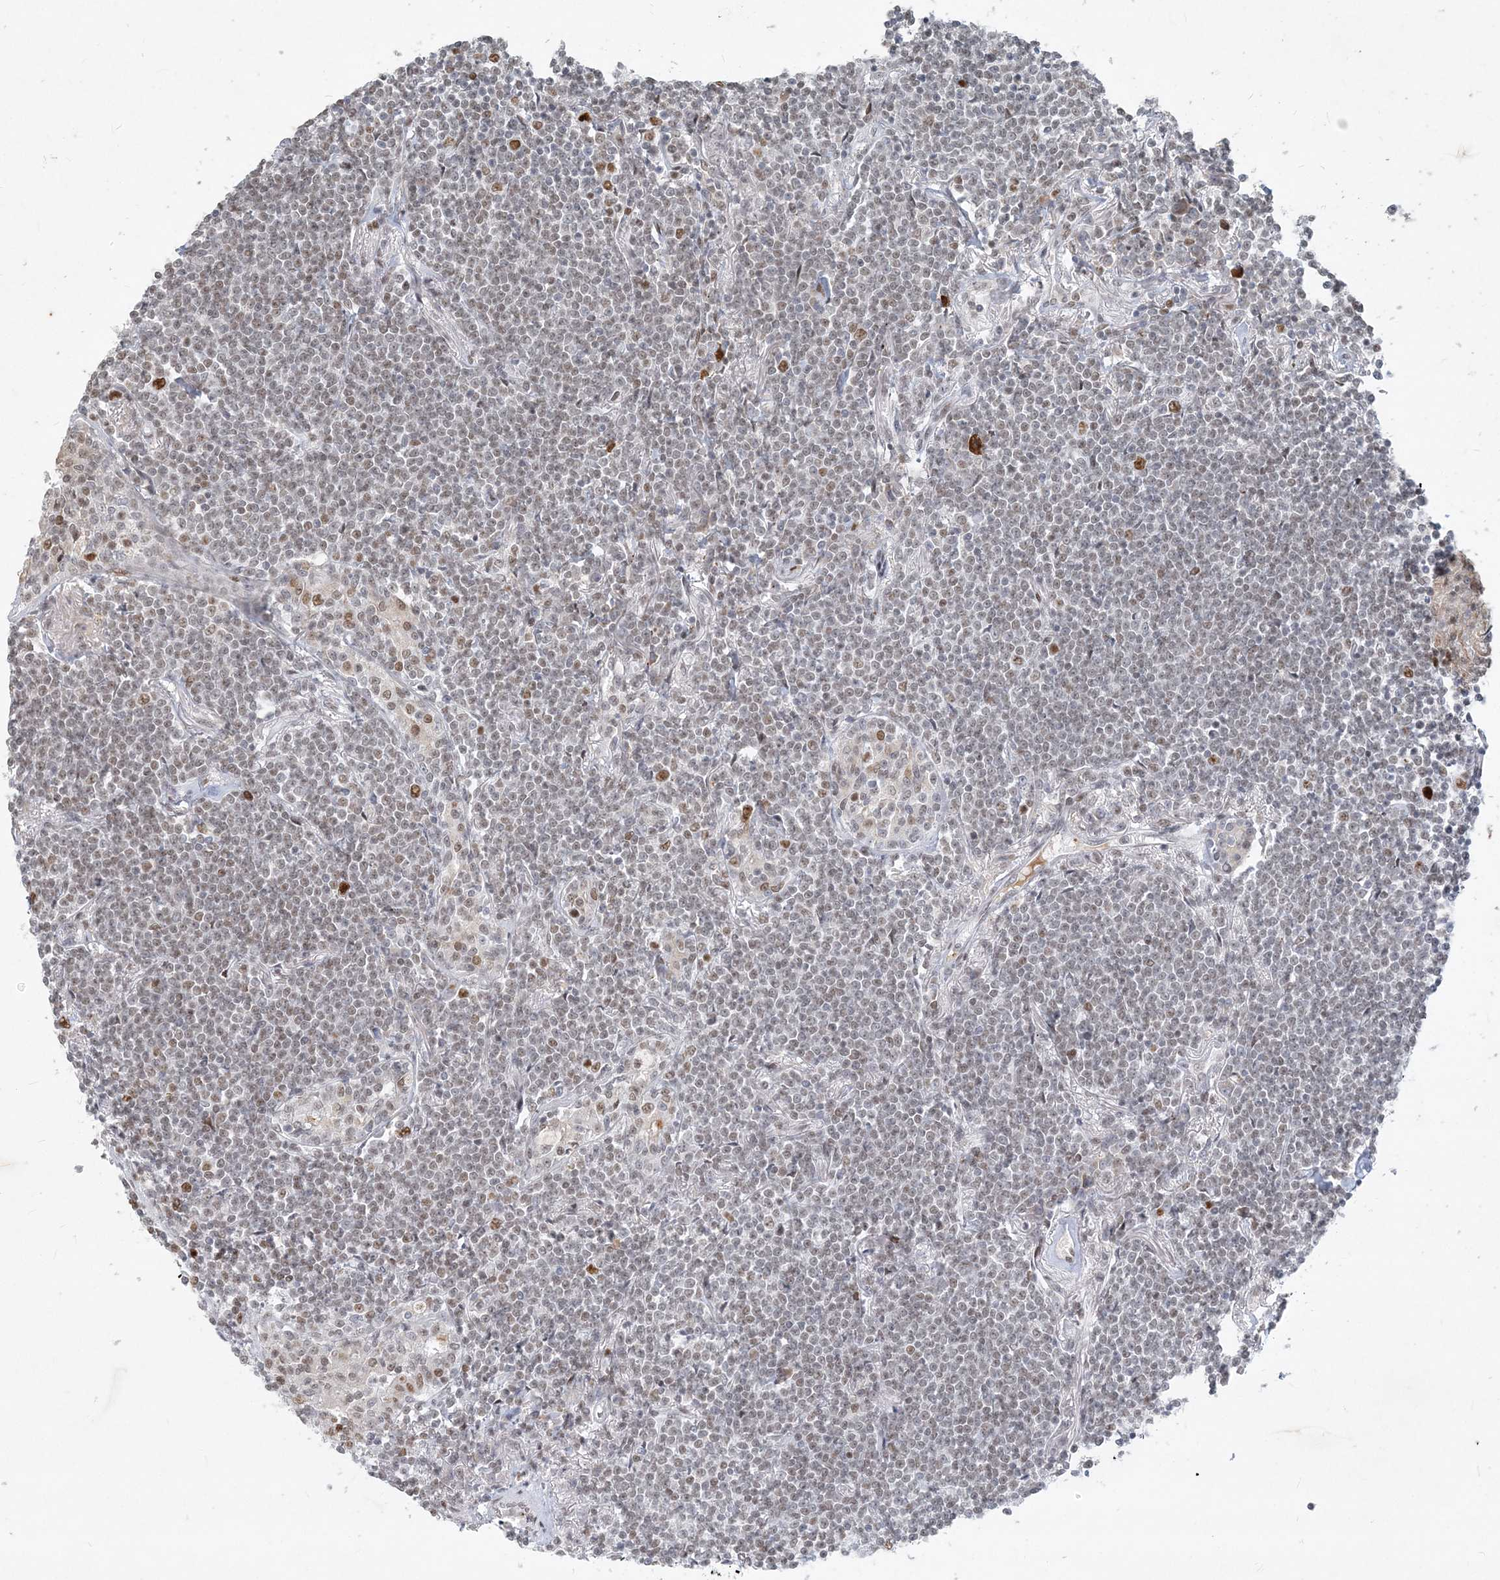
{"staining": {"intensity": "weak", "quantity": "25%-75%", "location": "nuclear"}, "tissue": "lymphoma", "cell_type": "Tumor cells", "image_type": "cancer", "snomed": [{"axis": "morphology", "description": "Malignant lymphoma, non-Hodgkin's type, Low grade"}, {"axis": "topography", "description": "Lung"}], "caption": "Immunohistochemical staining of malignant lymphoma, non-Hodgkin's type (low-grade) demonstrates low levels of weak nuclear protein expression in approximately 25%-75% of tumor cells. The protein of interest is stained brown, and the nuclei are stained in blue (DAB IHC with brightfield microscopy, high magnification).", "gene": "BAZ1B", "patient": {"sex": "female", "age": 71}}